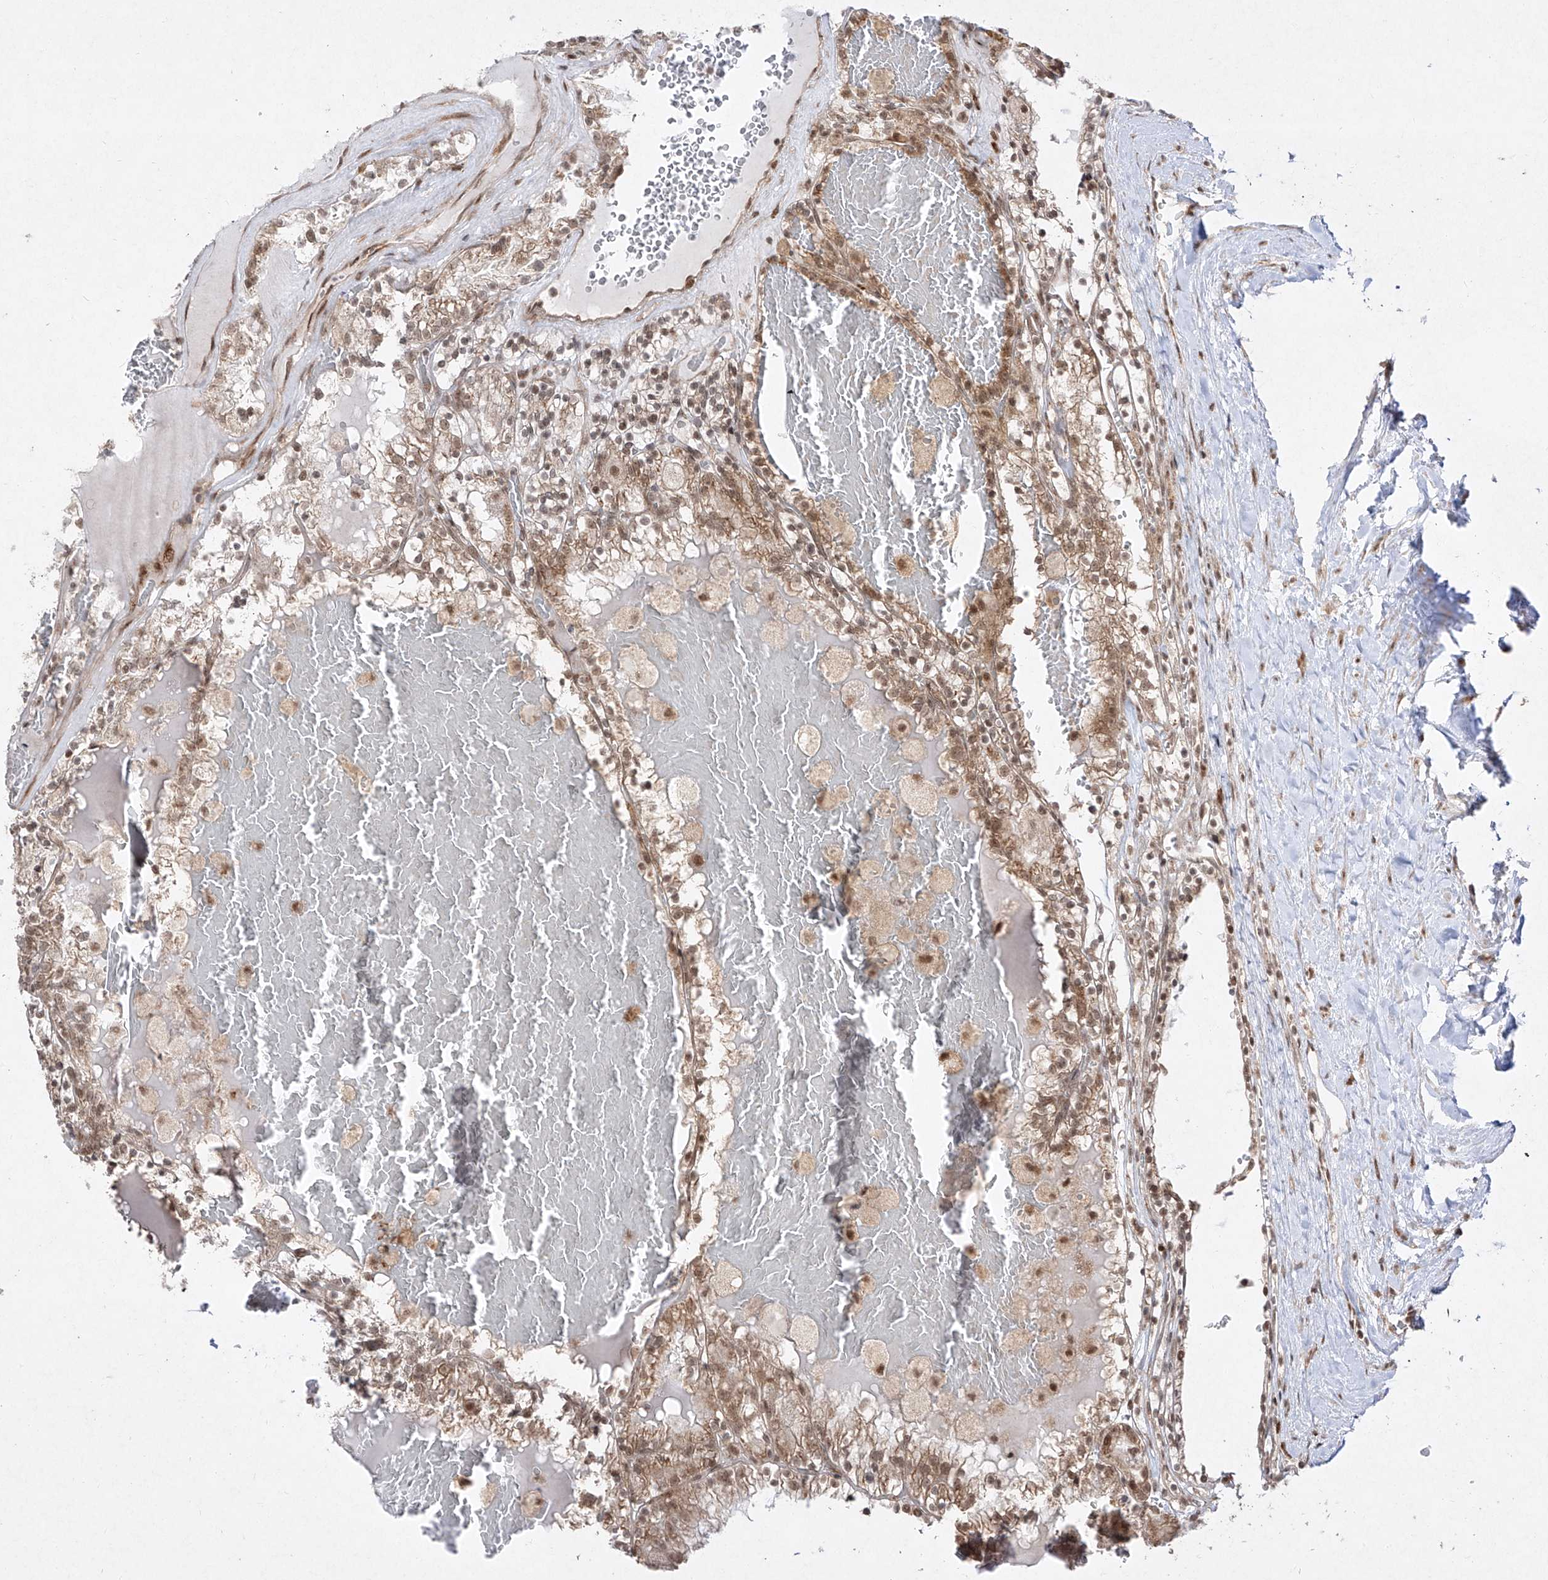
{"staining": {"intensity": "moderate", "quantity": ">75%", "location": "nuclear"}, "tissue": "renal cancer", "cell_type": "Tumor cells", "image_type": "cancer", "snomed": [{"axis": "morphology", "description": "Adenocarcinoma, NOS"}, {"axis": "topography", "description": "Kidney"}], "caption": "A brown stain labels moderate nuclear expression of a protein in human renal adenocarcinoma tumor cells. (IHC, brightfield microscopy, high magnification).", "gene": "SNRNP27", "patient": {"sex": "female", "age": 56}}